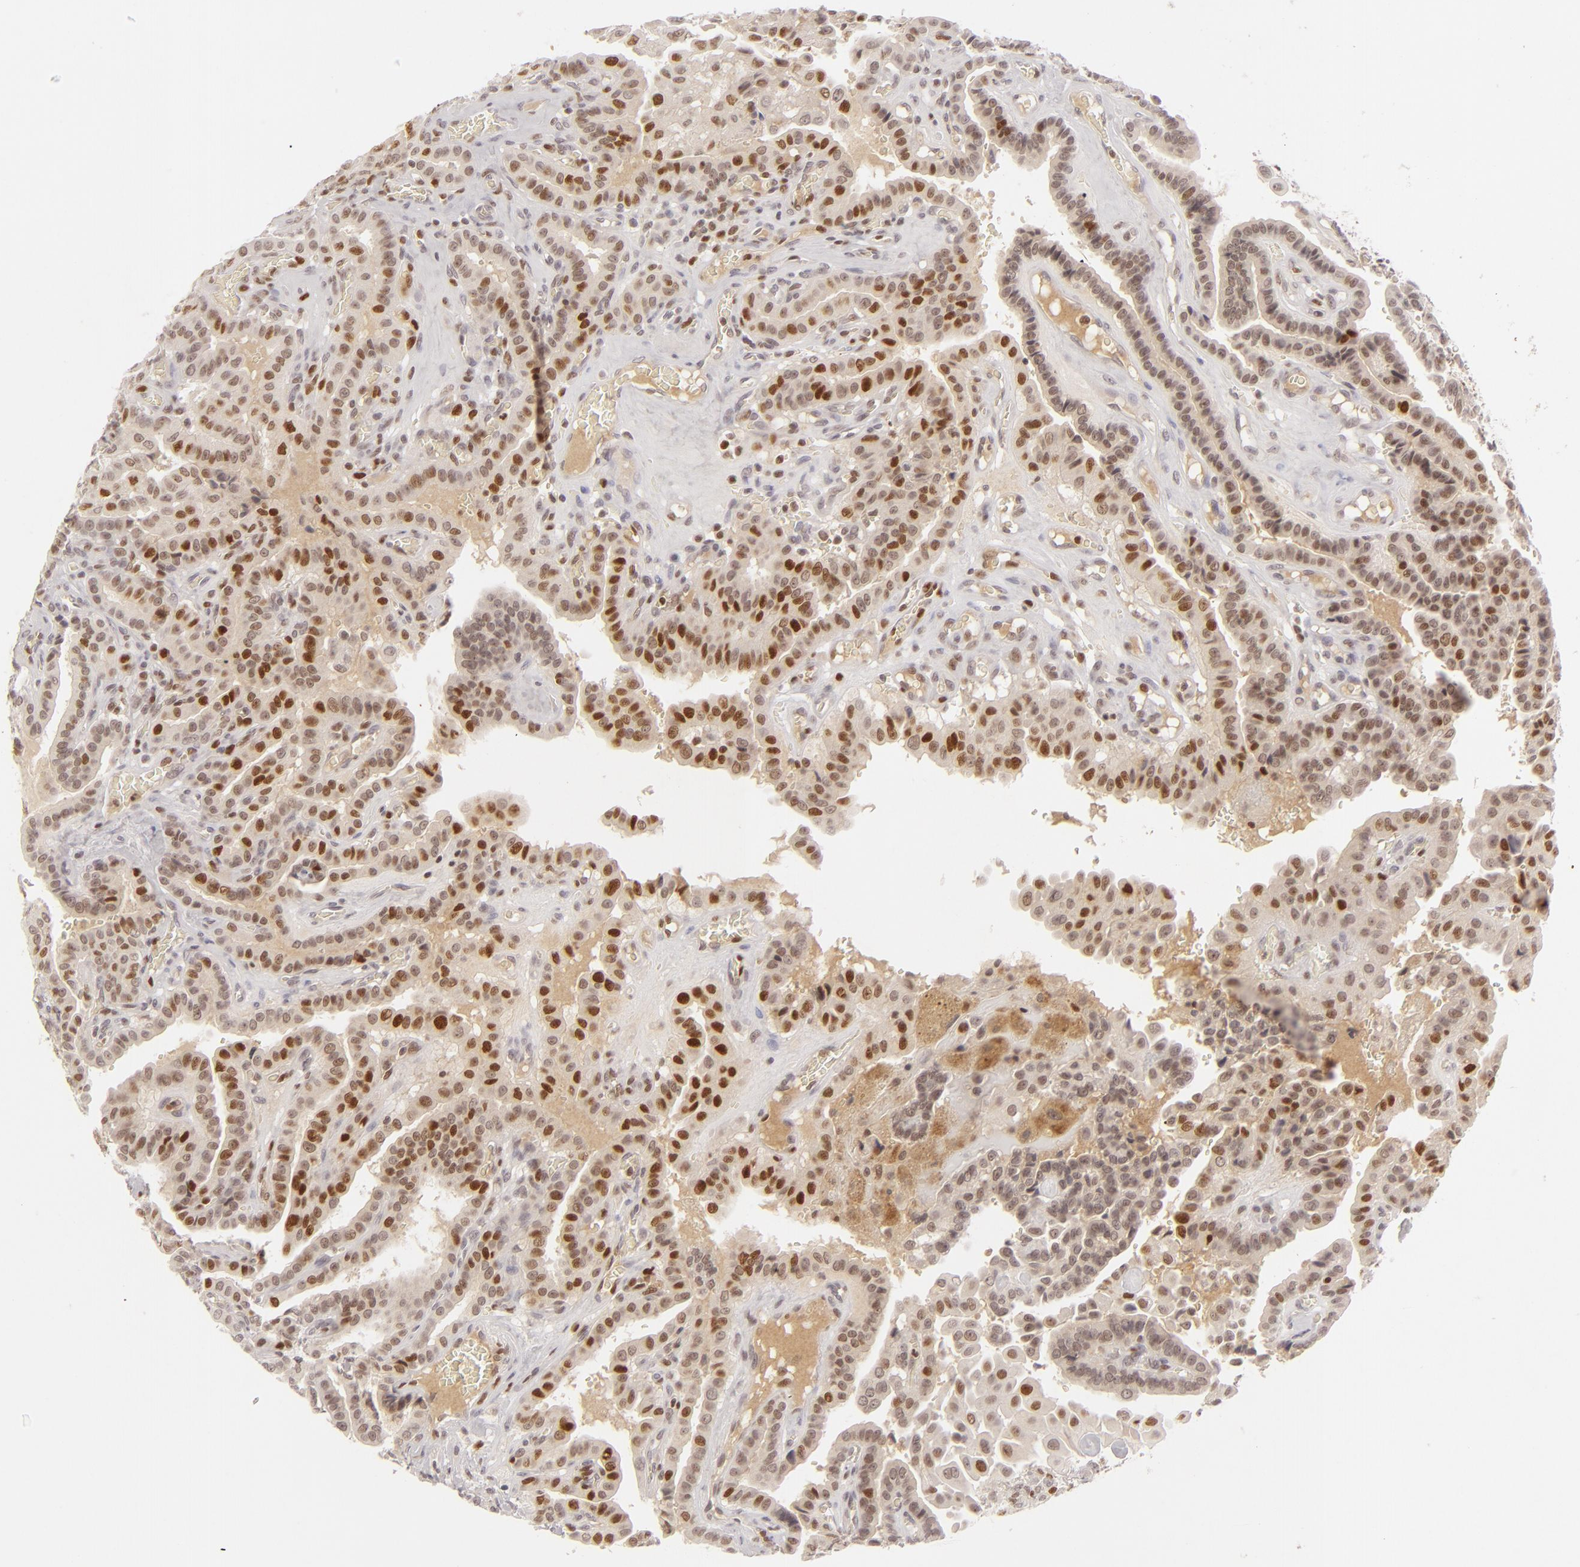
{"staining": {"intensity": "strong", "quantity": "25%-75%", "location": "nuclear"}, "tissue": "thyroid cancer", "cell_type": "Tumor cells", "image_type": "cancer", "snomed": [{"axis": "morphology", "description": "Papillary adenocarcinoma, NOS"}, {"axis": "topography", "description": "Thyroid gland"}], "caption": "Thyroid cancer (papillary adenocarcinoma) was stained to show a protein in brown. There is high levels of strong nuclear expression in approximately 25%-75% of tumor cells.", "gene": "FEN1", "patient": {"sex": "male", "age": 87}}